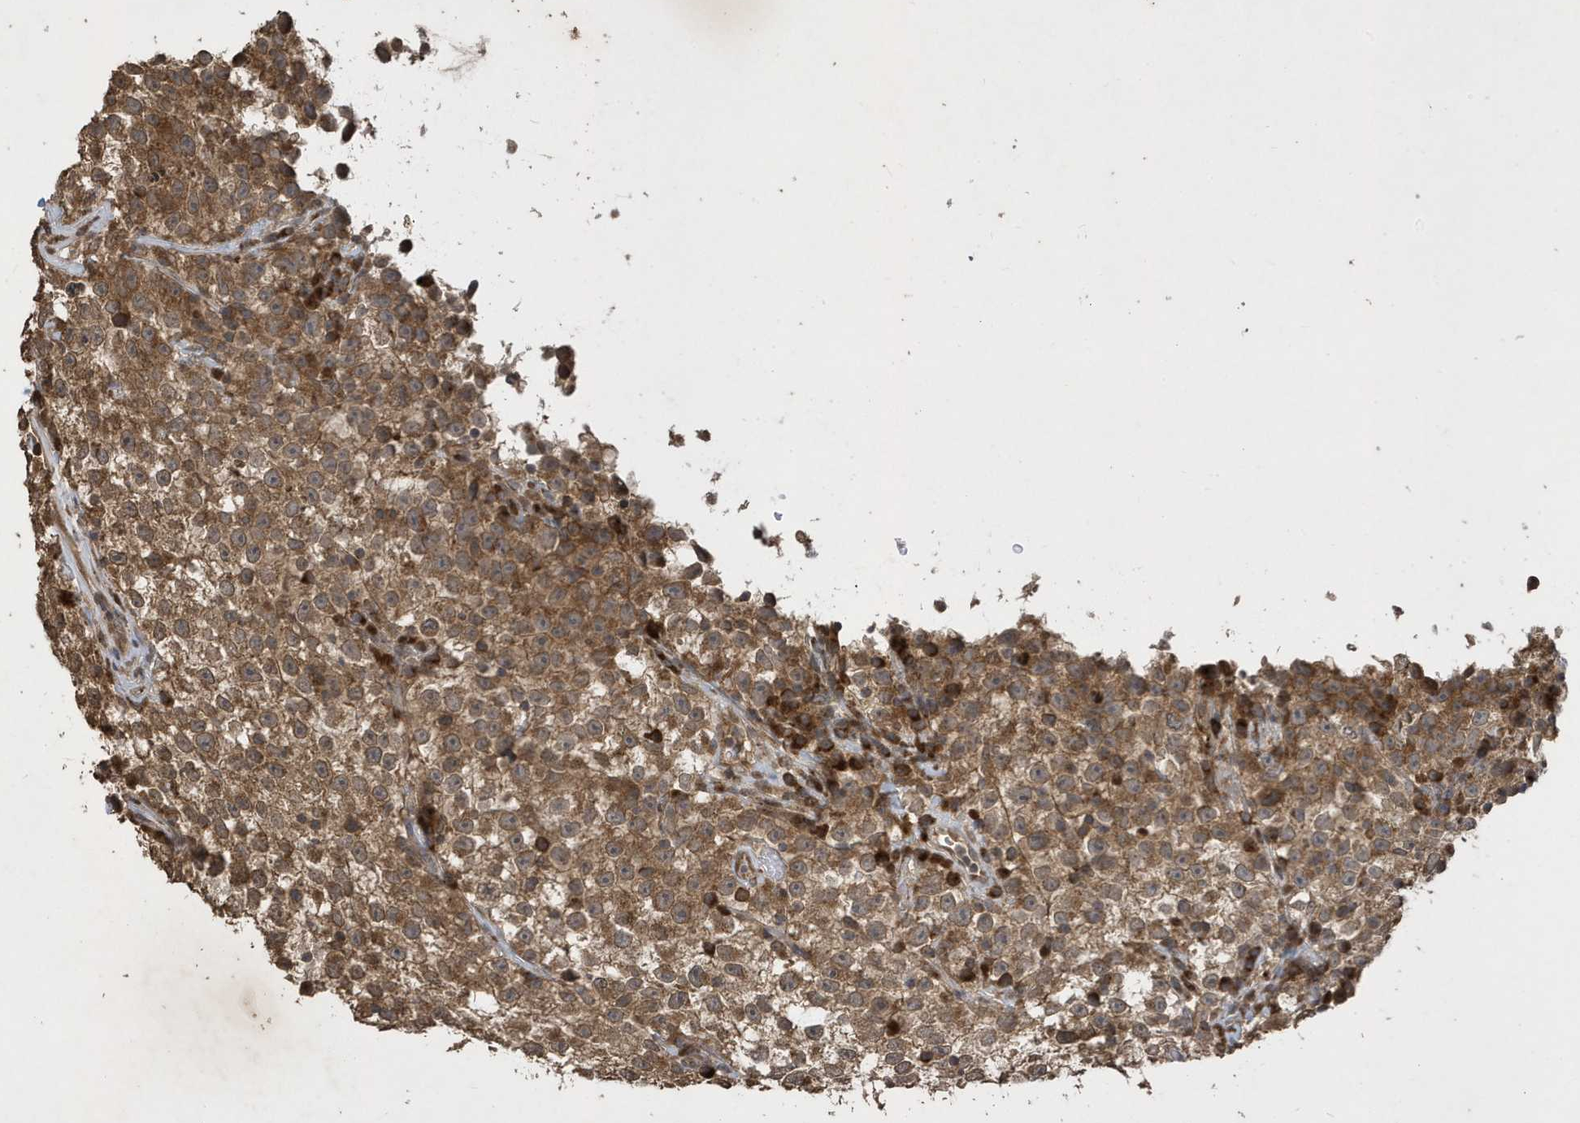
{"staining": {"intensity": "moderate", "quantity": ">75%", "location": "cytoplasmic/membranous"}, "tissue": "testis cancer", "cell_type": "Tumor cells", "image_type": "cancer", "snomed": [{"axis": "morphology", "description": "Seminoma, NOS"}, {"axis": "topography", "description": "Testis"}], "caption": "Seminoma (testis) was stained to show a protein in brown. There is medium levels of moderate cytoplasmic/membranous staining in approximately >75% of tumor cells.", "gene": "STX10", "patient": {"sex": "male", "age": 22}}